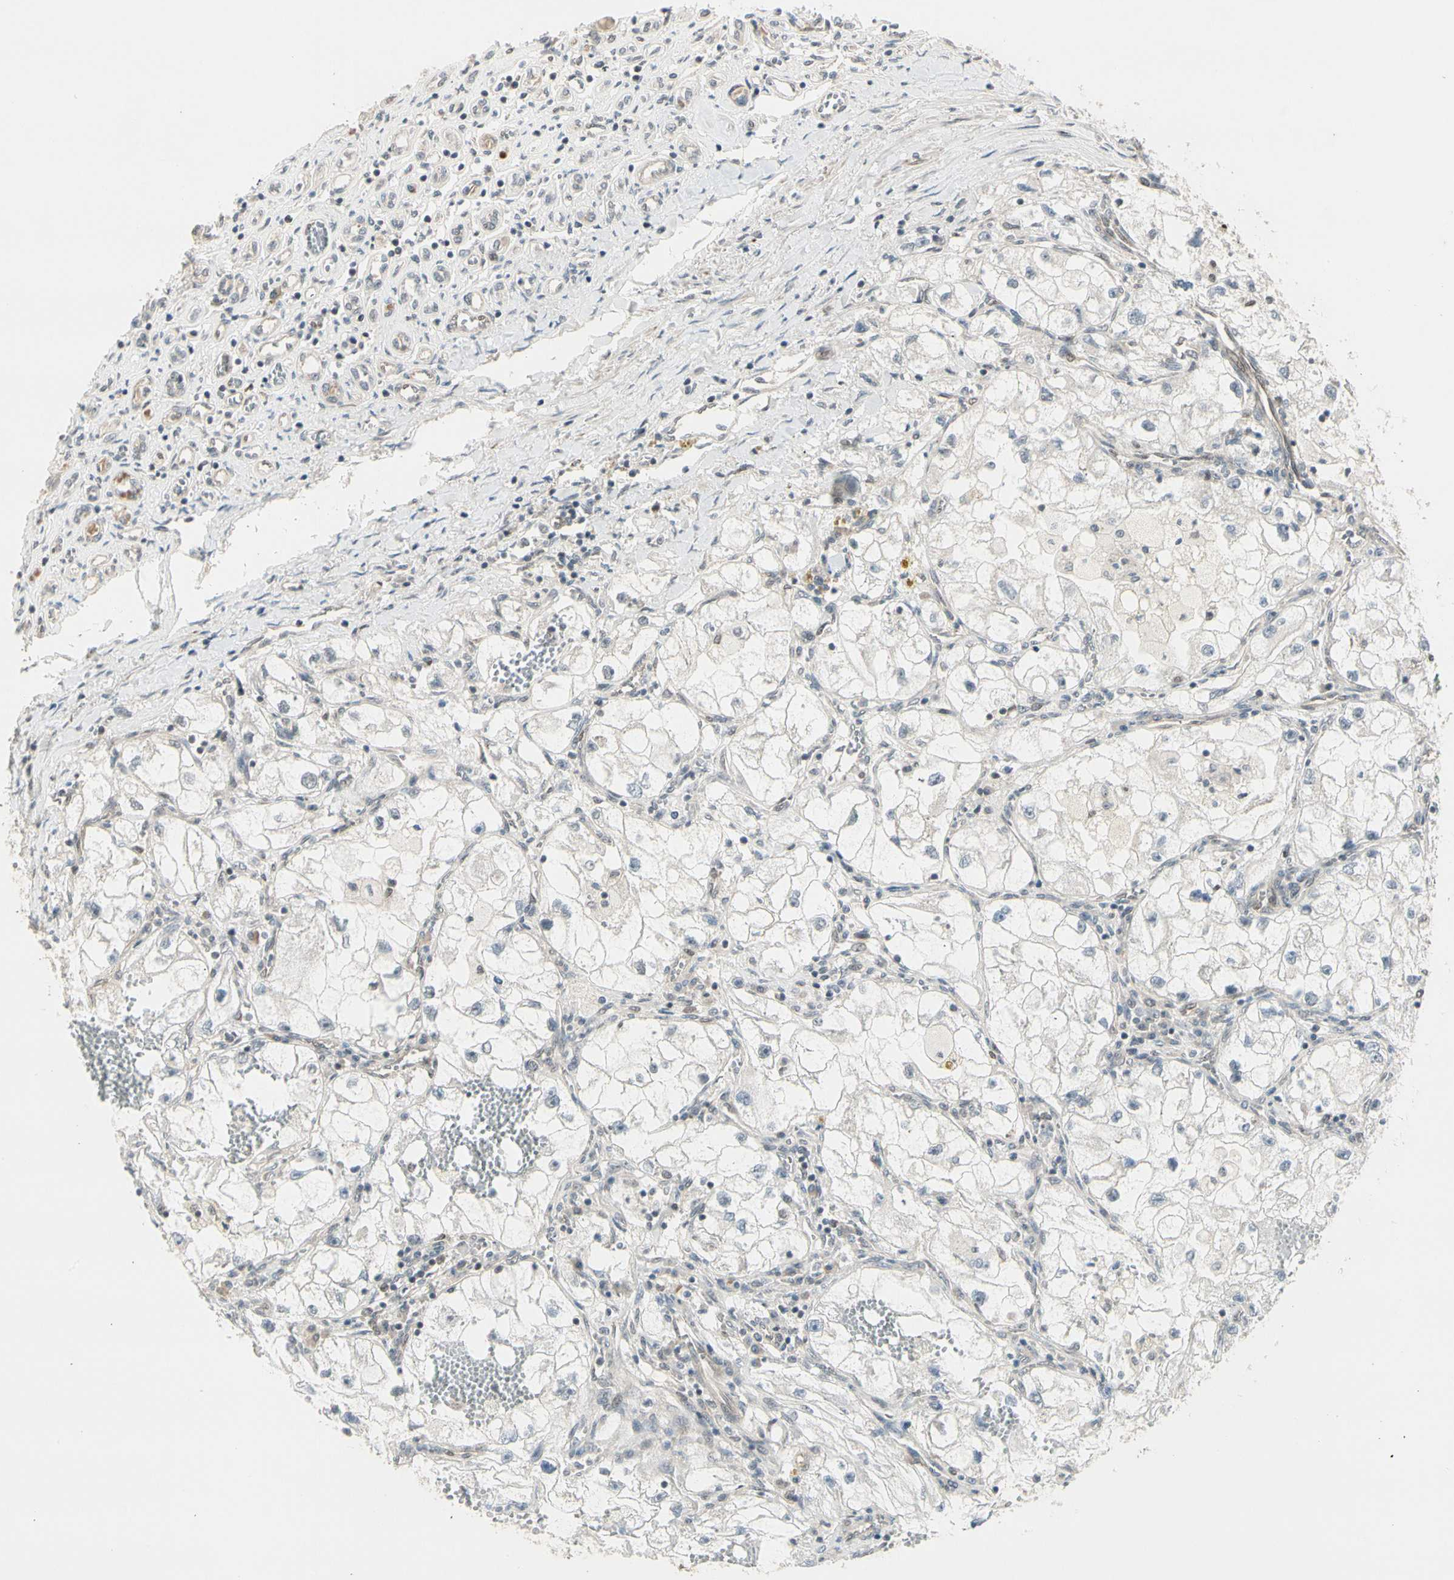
{"staining": {"intensity": "negative", "quantity": "none", "location": "none"}, "tissue": "renal cancer", "cell_type": "Tumor cells", "image_type": "cancer", "snomed": [{"axis": "morphology", "description": "Adenocarcinoma, NOS"}, {"axis": "topography", "description": "Kidney"}], "caption": "Tumor cells are negative for brown protein staining in renal cancer (adenocarcinoma).", "gene": "SVBP", "patient": {"sex": "female", "age": 70}}